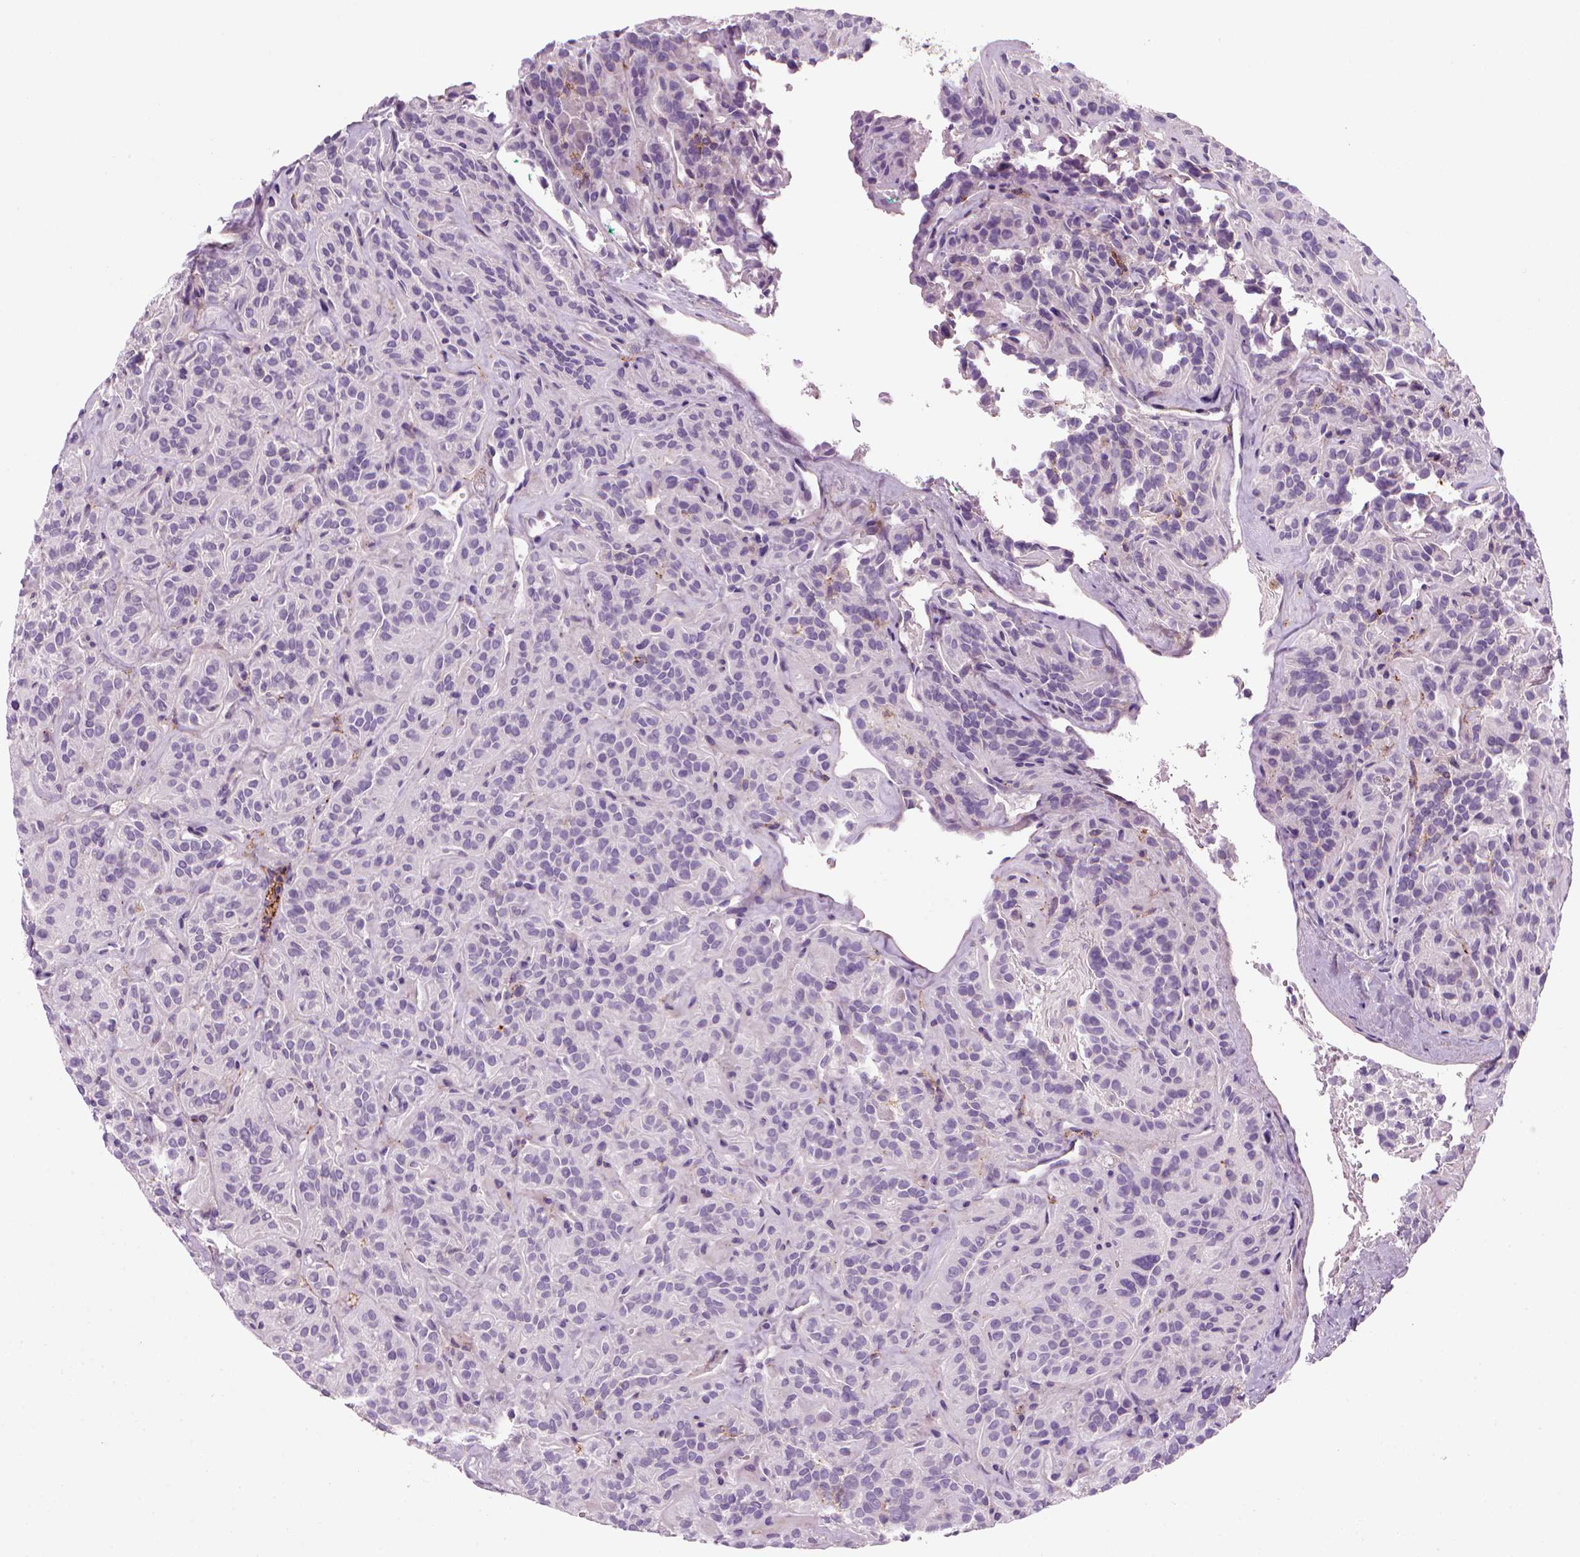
{"staining": {"intensity": "negative", "quantity": "none", "location": "none"}, "tissue": "thyroid cancer", "cell_type": "Tumor cells", "image_type": "cancer", "snomed": [{"axis": "morphology", "description": "Papillary adenocarcinoma, NOS"}, {"axis": "topography", "description": "Thyroid gland"}], "caption": "Micrograph shows no protein positivity in tumor cells of thyroid cancer tissue.", "gene": "MARCKS", "patient": {"sex": "female", "age": 45}}